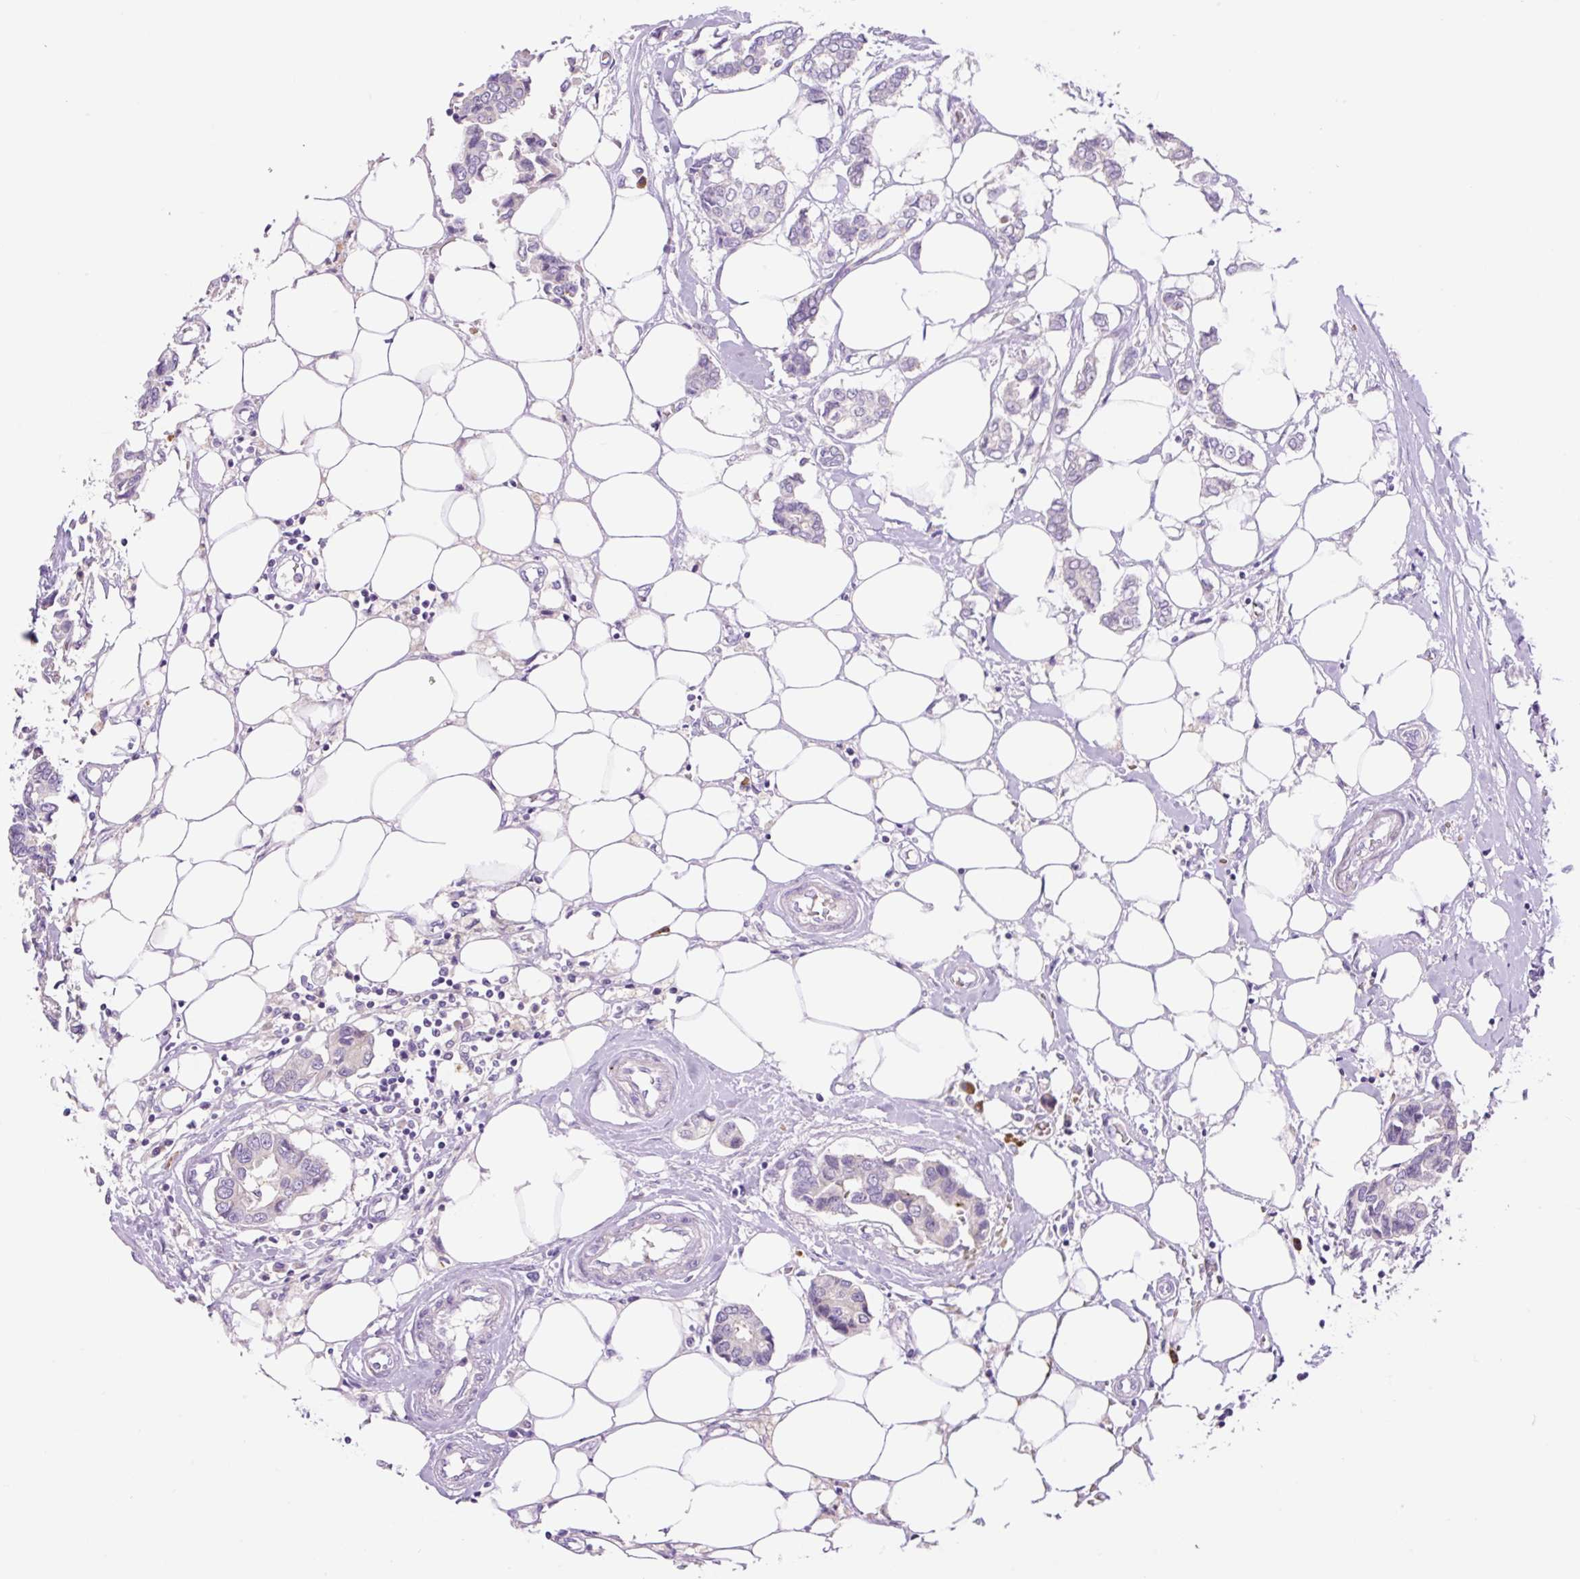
{"staining": {"intensity": "negative", "quantity": "none", "location": "none"}, "tissue": "breast cancer", "cell_type": "Tumor cells", "image_type": "cancer", "snomed": [{"axis": "morphology", "description": "Duct carcinoma"}, {"axis": "topography", "description": "Breast"}], "caption": "Immunohistochemical staining of breast cancer (infiltrating ductal carcinoma) shows no significant staining in tumor cells.", "gene": "LHFPL5", "patient": {"sex": "female", "age": 73}}